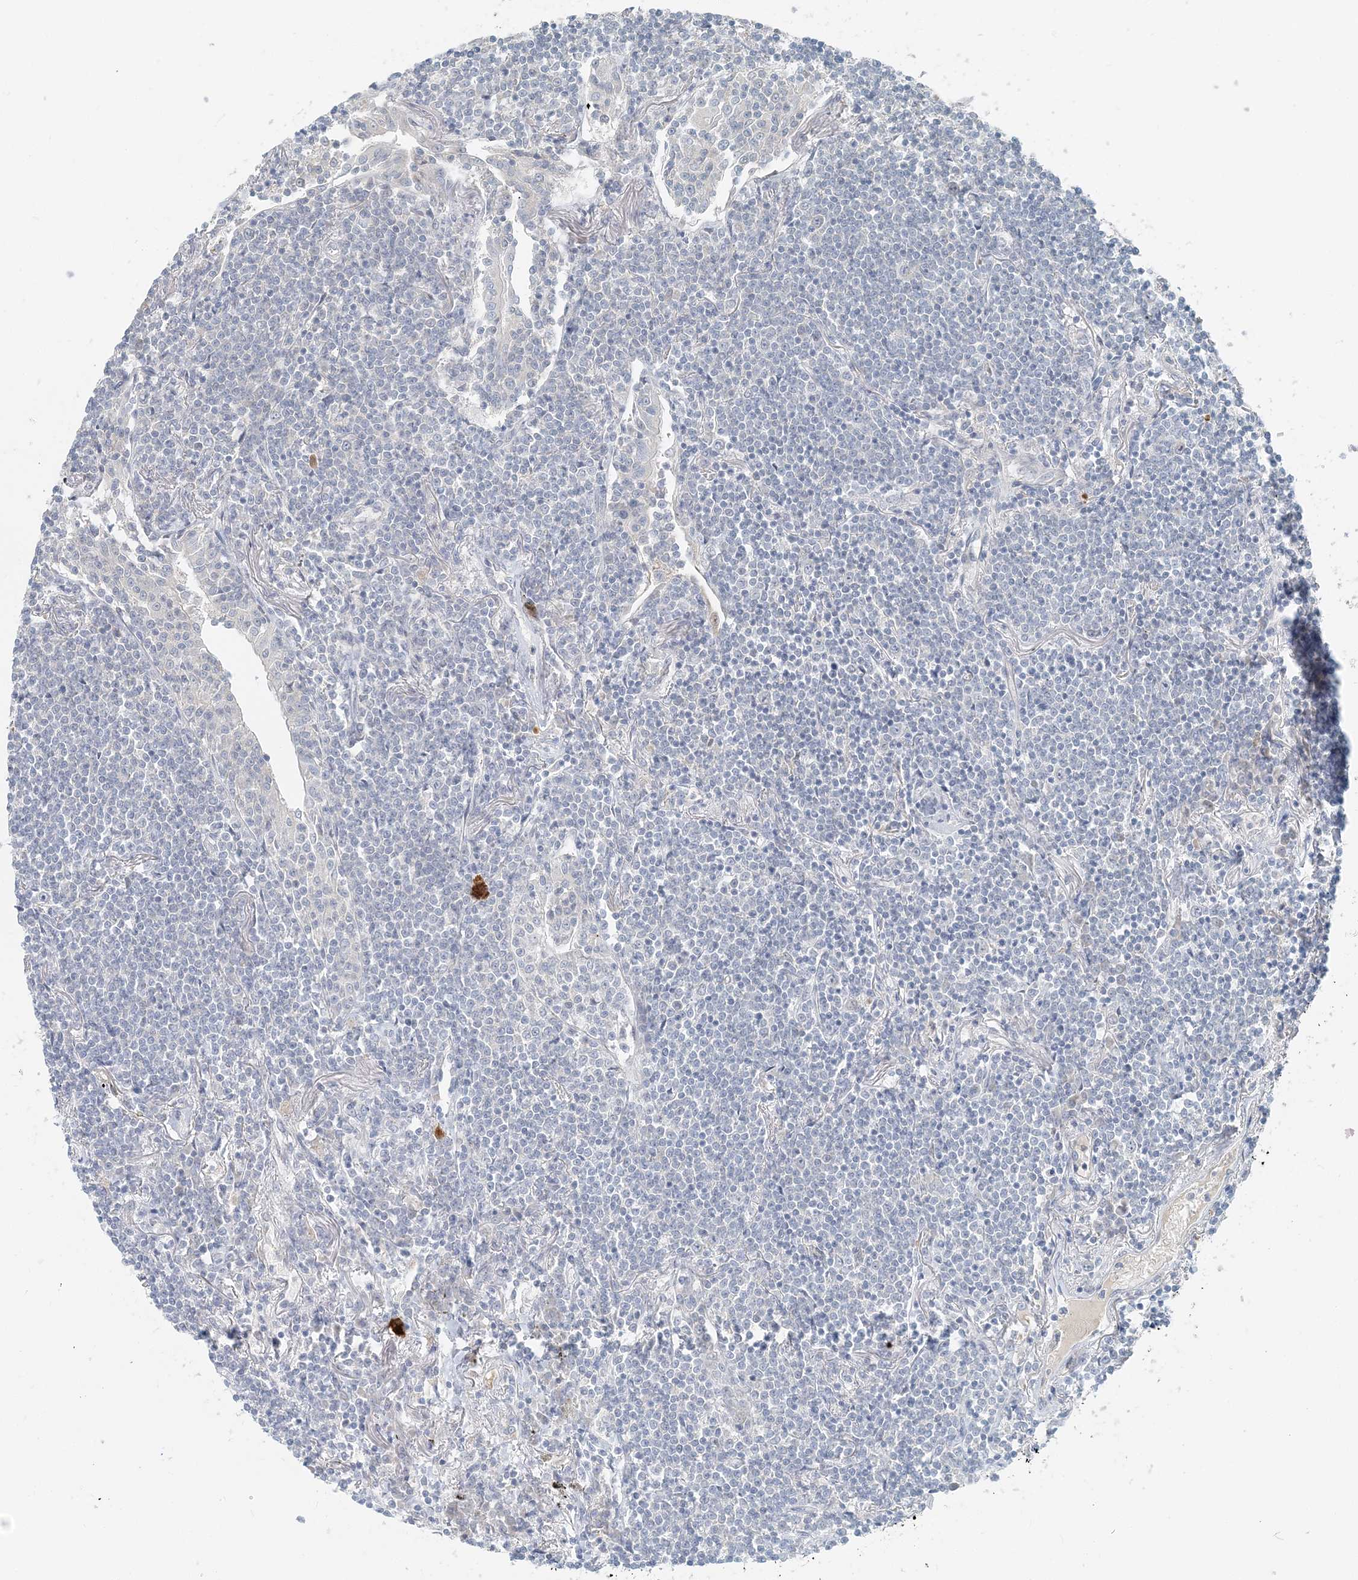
{"staining": {"intensity": "negative", "quantity": "none", "location": "none"}, "tissue": "lymphoma", "cell_type": "Tumor cells", "image_type": "cancer", "snomed": [{"axis": "morphology", "description": "Malignant lymphoma, non-Hodgkin's type, Low grade"}, {"axis": "topography", "description": "Lung"}], "caption": "IHC of malignant lymphoma, non-Hodgkin's type (low-grade) reveals no staining in tumor cells.", "gene": "NAA11", "patient": {"sex": "female", "age": 71}}